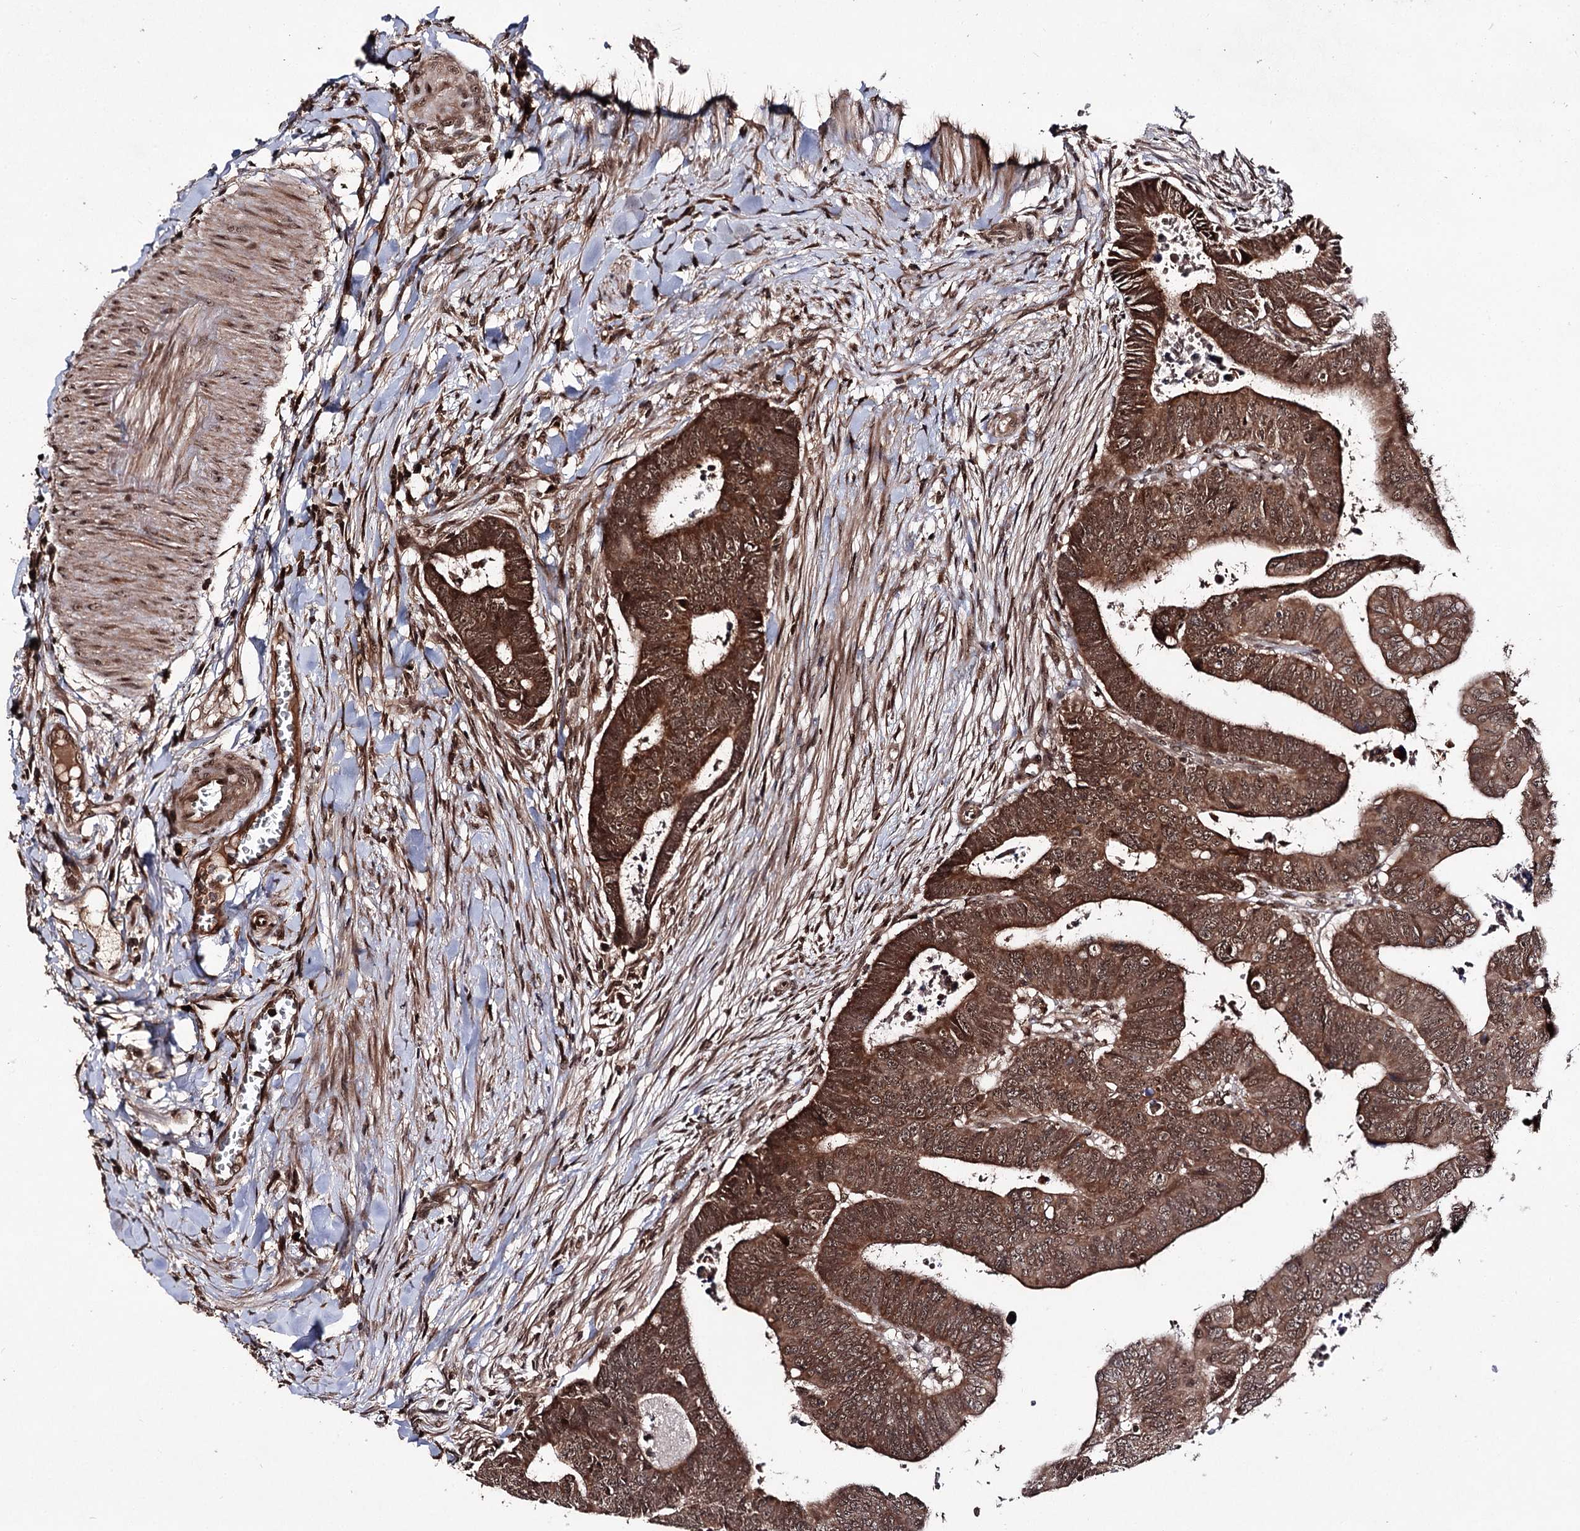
{"staining": {"intensity": "strong", "quantity": ">75%", "location": "cytoplasmic/membranous,nuclear"}, "tissue": "colorectal cancer", "cell_type": "Tumor cells", "image_type": "cancer", "snomed": [{"axis": "morphology", "description": "Normal tissue, NOS"}, {"axis": "morphology", "description": "Adenocarcinoma, NOS"}, {"axis": "topography", "description": "Rectum"}], "caption": "This is an image of IHC staining of colorectal adenocarcinoma, which shows strong expression in the cytoplasmic/membranous and nuclear of tumor cells.", "gene": "FAM53B", "patient": {"sex": "female", "age": 65}}